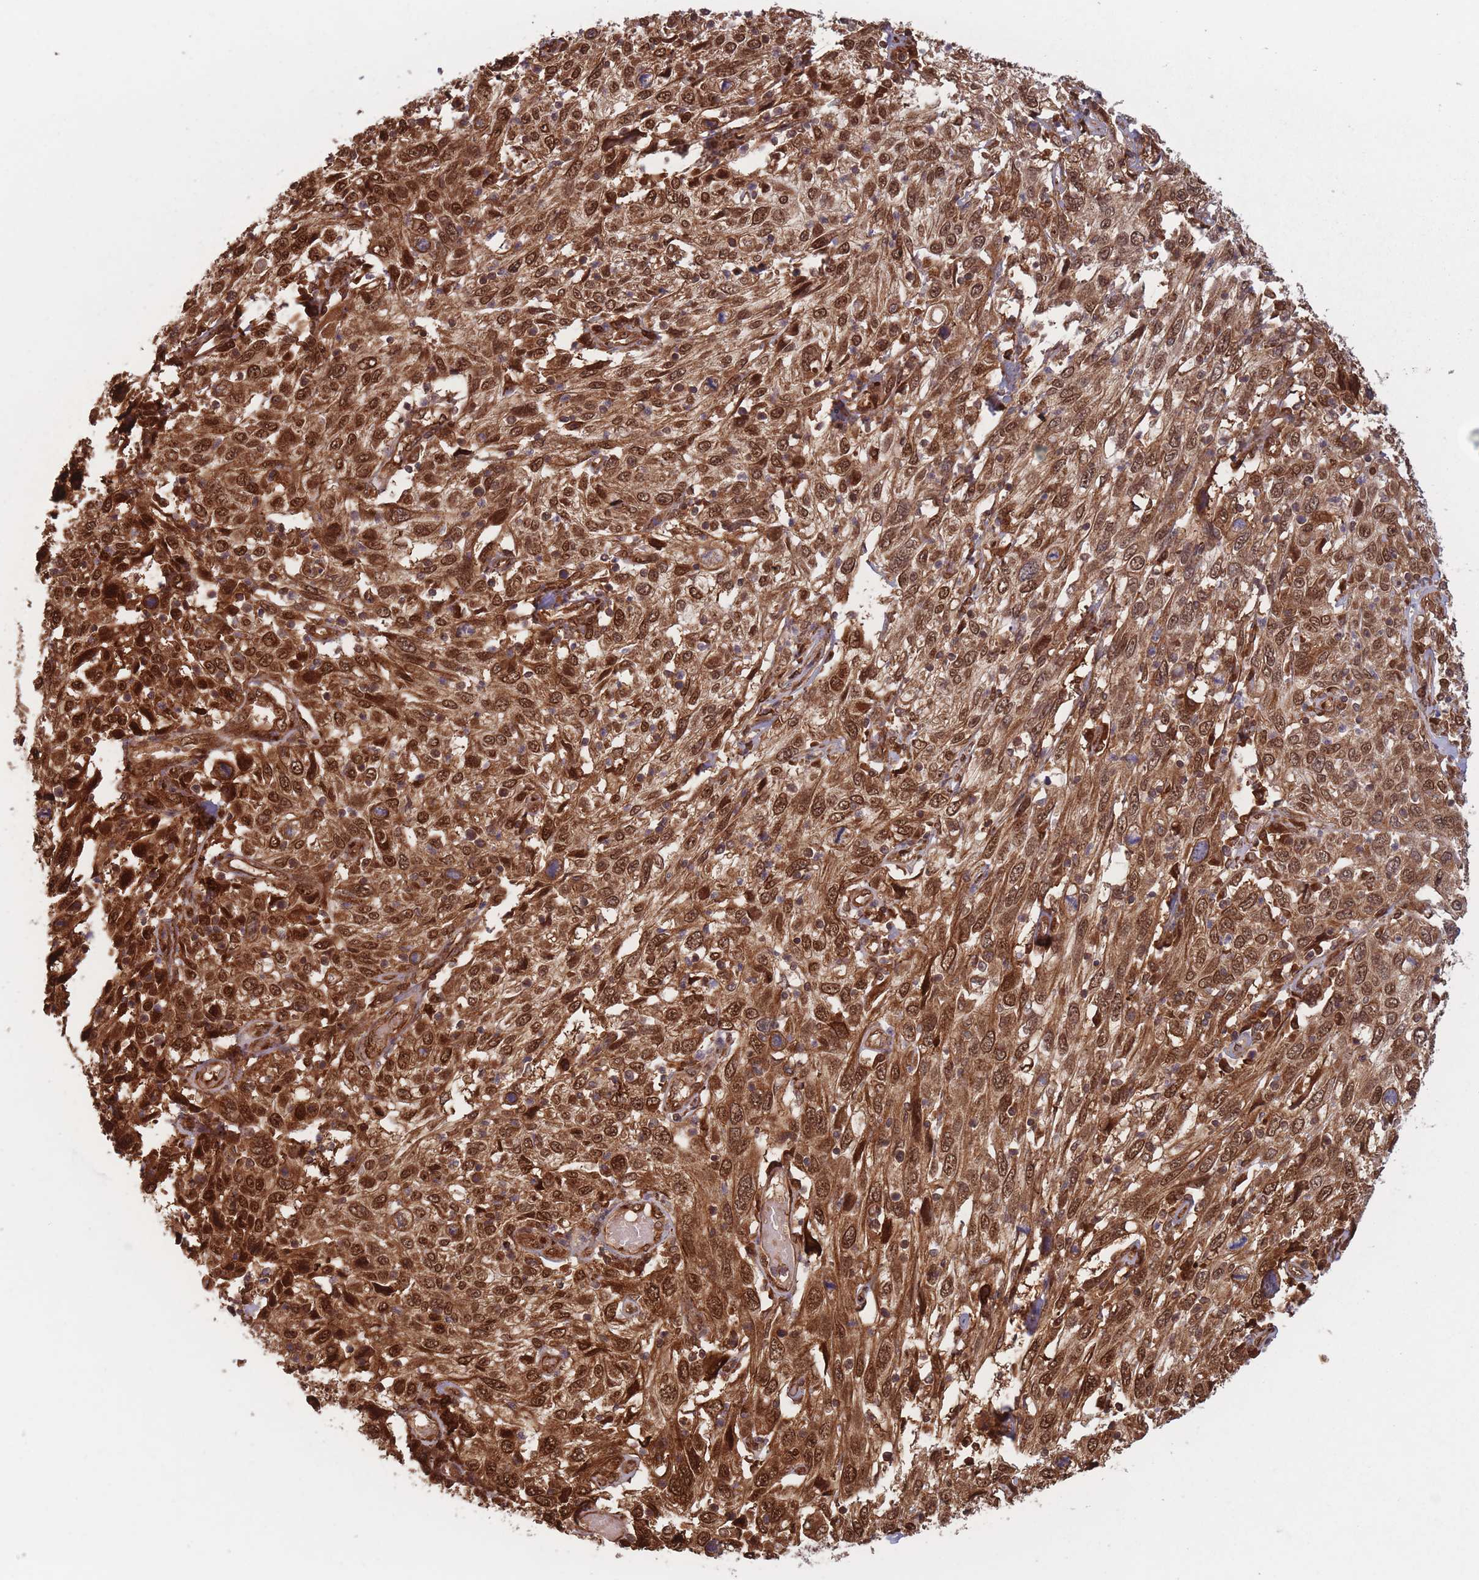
{"staining": {"intensity": "strong", "quantity": ">75%", "location": "cytoplasmic/membranous,nuclear"}, "tissue": "cervical cancer", "cell_type": "Tumor cells", "image_type": "cancer", "snomed": [{"axis": "morphology", "description": "Squamous cell carcinoma, NOS"}, {"axis": "topography", "description": "Cervix"}], "caption": "An image of human squamous cell carcinoma (cervical) stained for a protein shows strong cytoplasmic/membranous and nuclear brown staining in tumor cells.", "gene": "PODXL2", "patient": {"sex": "female", "age": 46}}